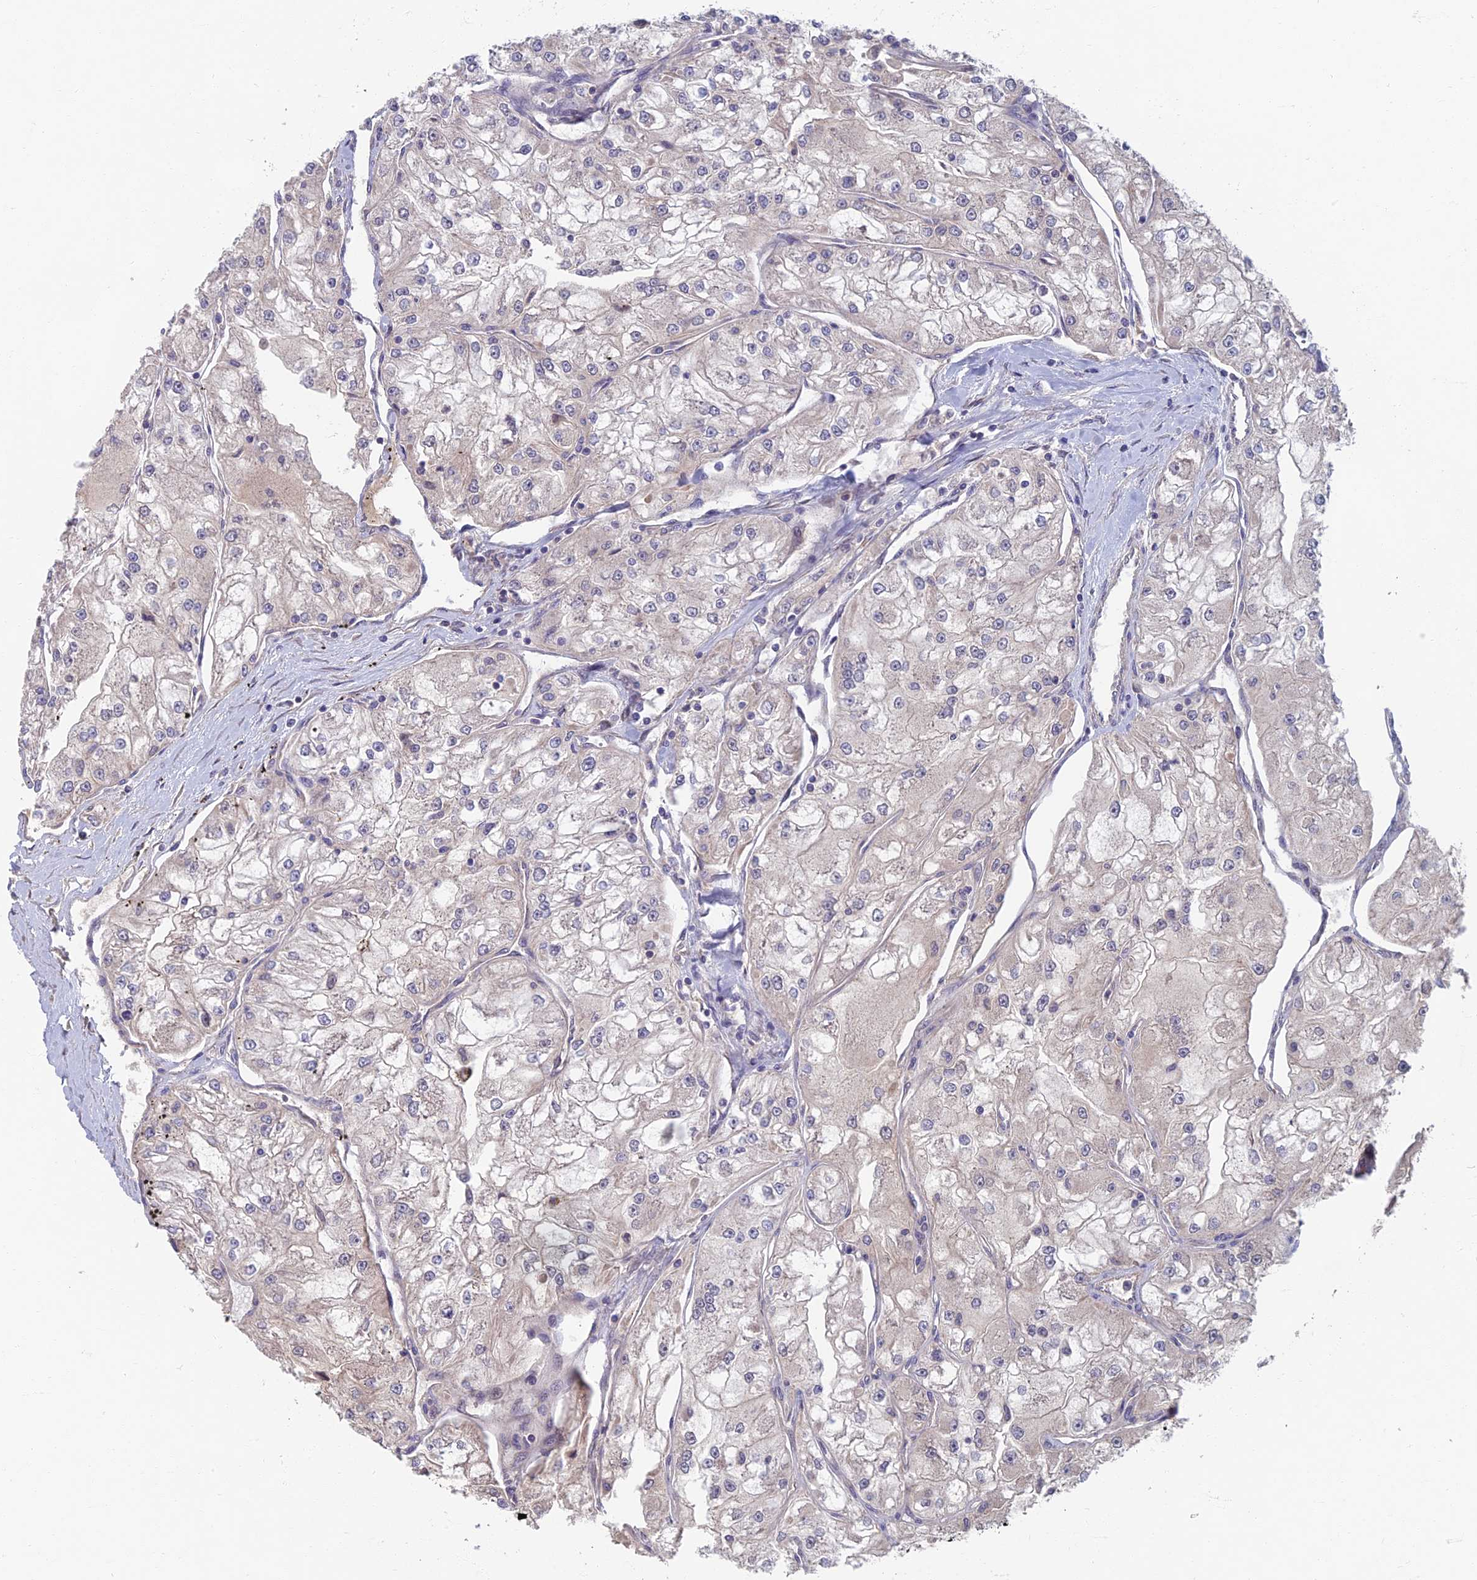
{"staining": {"intensity": "negative", "quantity": "none", "location": "none"}, "tissue": "renal cancer", "cell_type": "Tumor cells", "image_type": "cancer", "snomed": [{"axis": "morphology", "description": "Adenocarcinoma, NOS"}, {"axis": "topography", "description": "Kidney"}], "caption": "Immunohistochemistry (IHC) micrograph of human adenocarcinoma (renal) stained for a protein (brown), which reveals no staining in tumor cells.", "gene": "SOGA1", "patient": {"sex": "female", "age": 72}}